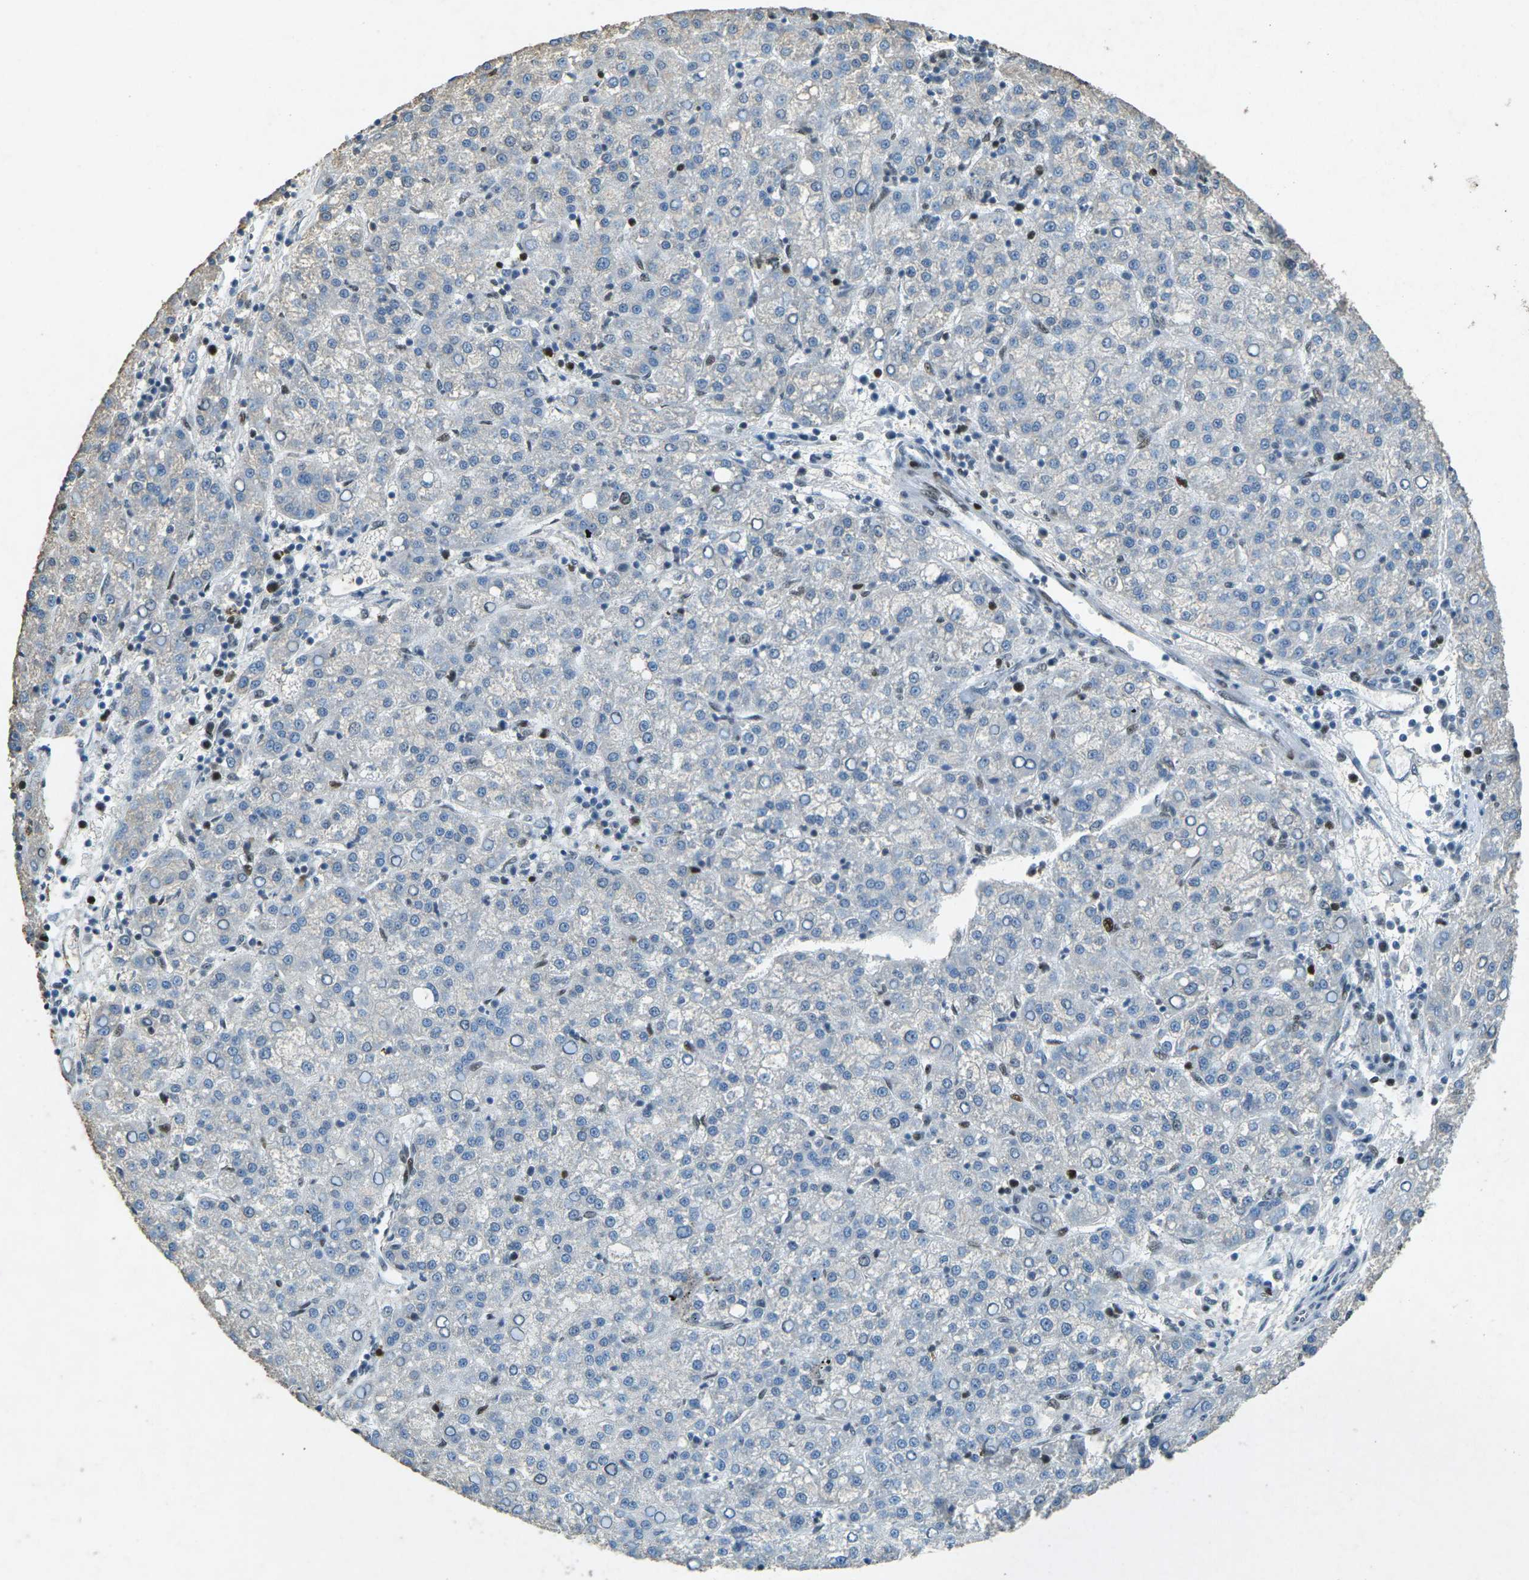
{"staining": {"intensity": "negative", "quantity": "none", "location": "none"}, "tissue": "liver cancer", "cell_type": "Tumor cells", "image_type": "cancer", "snomed": [{"axis": "morphology", "description": "Carcinoma, Hepatocellular, NOS"}, {"axis": "topography", "description": "Liver"}], "caption": "Human liver hepatocellular carcinoma stained for a protein using immunohistochemistry (IHC) demonstrates no expression in tumor cells.", "gene": "RB1", "patient": {"sex": "female", "age": 58}}